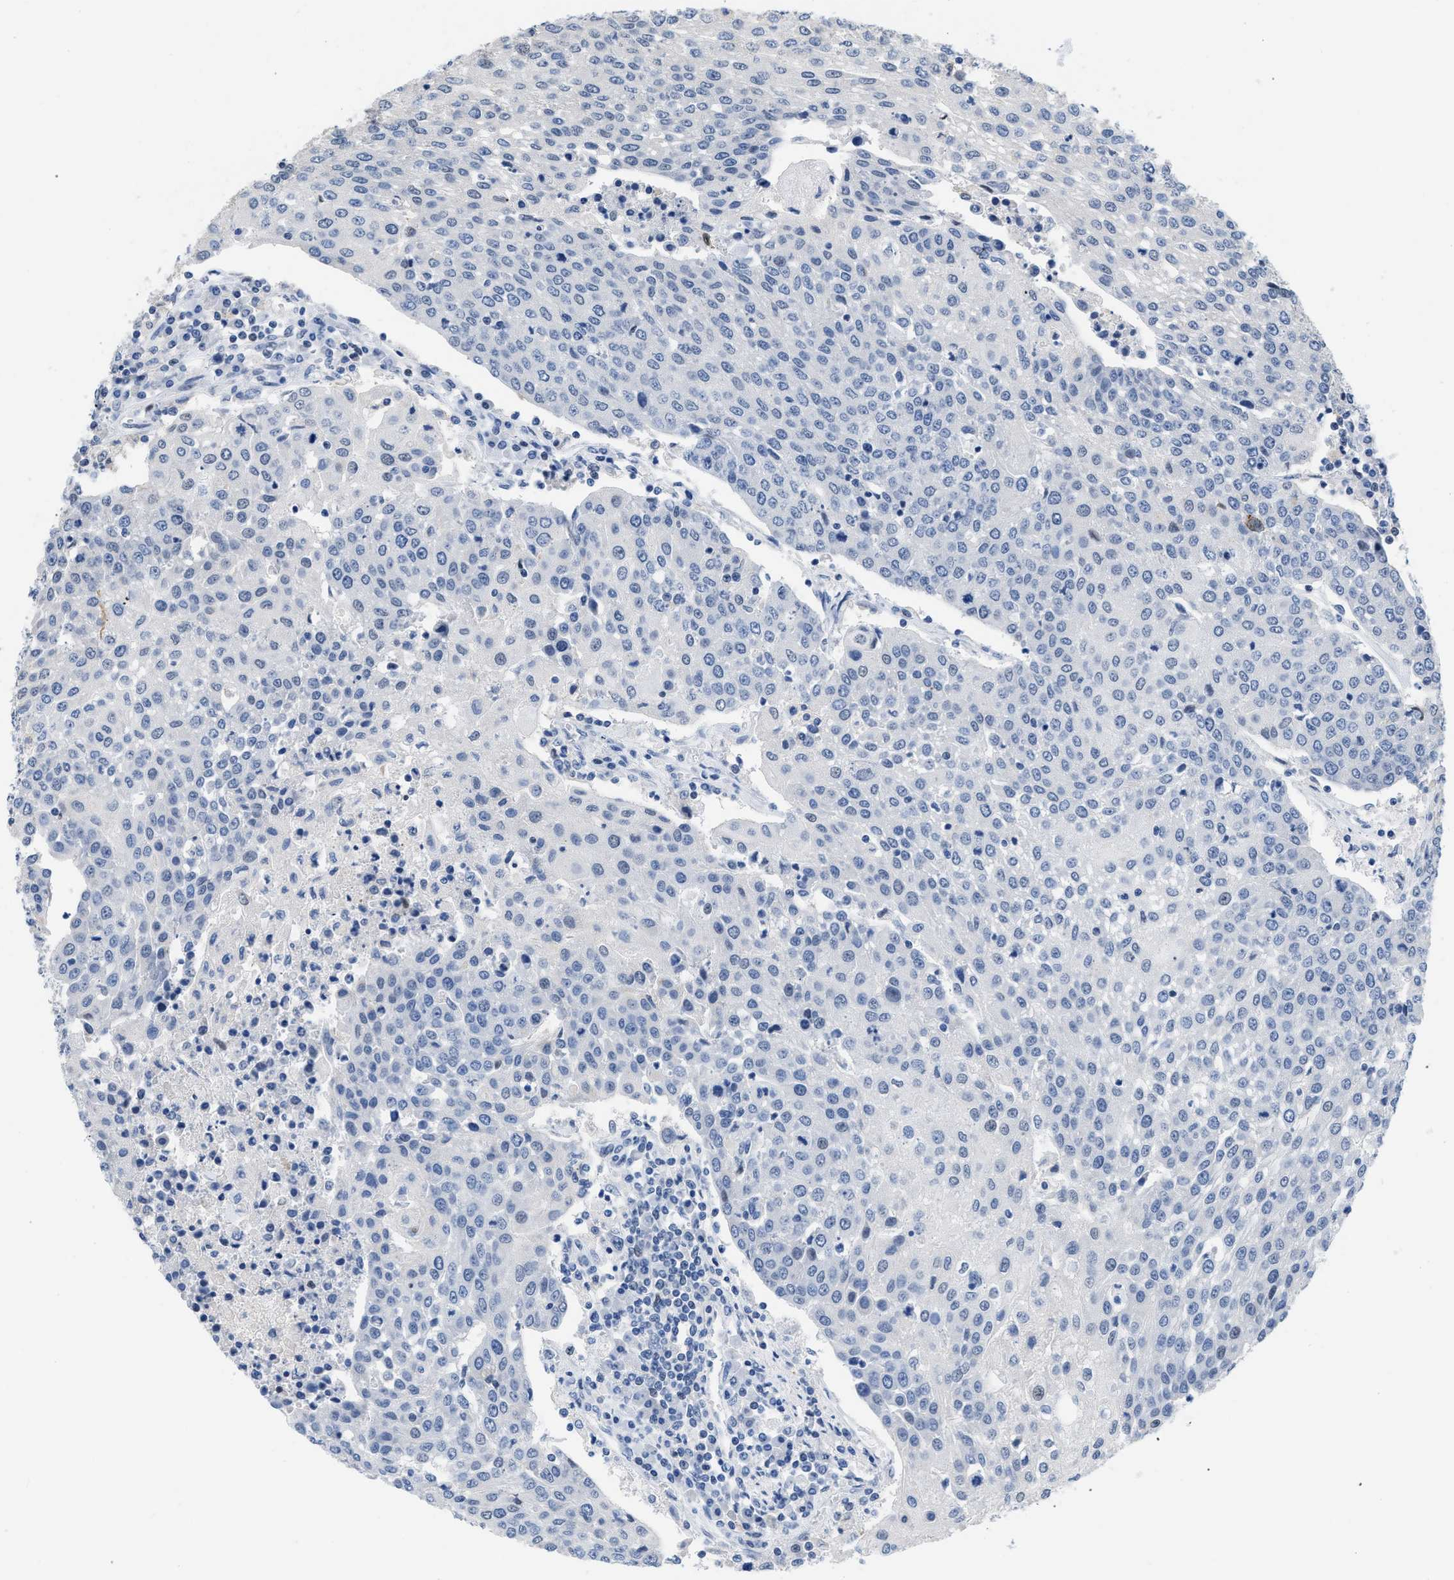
{"staining": {"intensity": "negative", "quantity": "none", "location": "none"}, "tissue": "urothelial cancer", "cell_type": "Tumor cells", "image_type": "cancer", "snomed": [{"axis": "morphology", "description": "Urothelial carcinoma, High grade"}, {"axis": "topography", "description": "Urinary bladder"}], "caption": "Immunohistochemistry histopathology image of neoplastic tissue: high-grade urothelial carcinoma stained with DAB displays no significant protein expression in tumor cells.", "gene": "BOLL", "patient": {"sex": "female", "age": 85}}